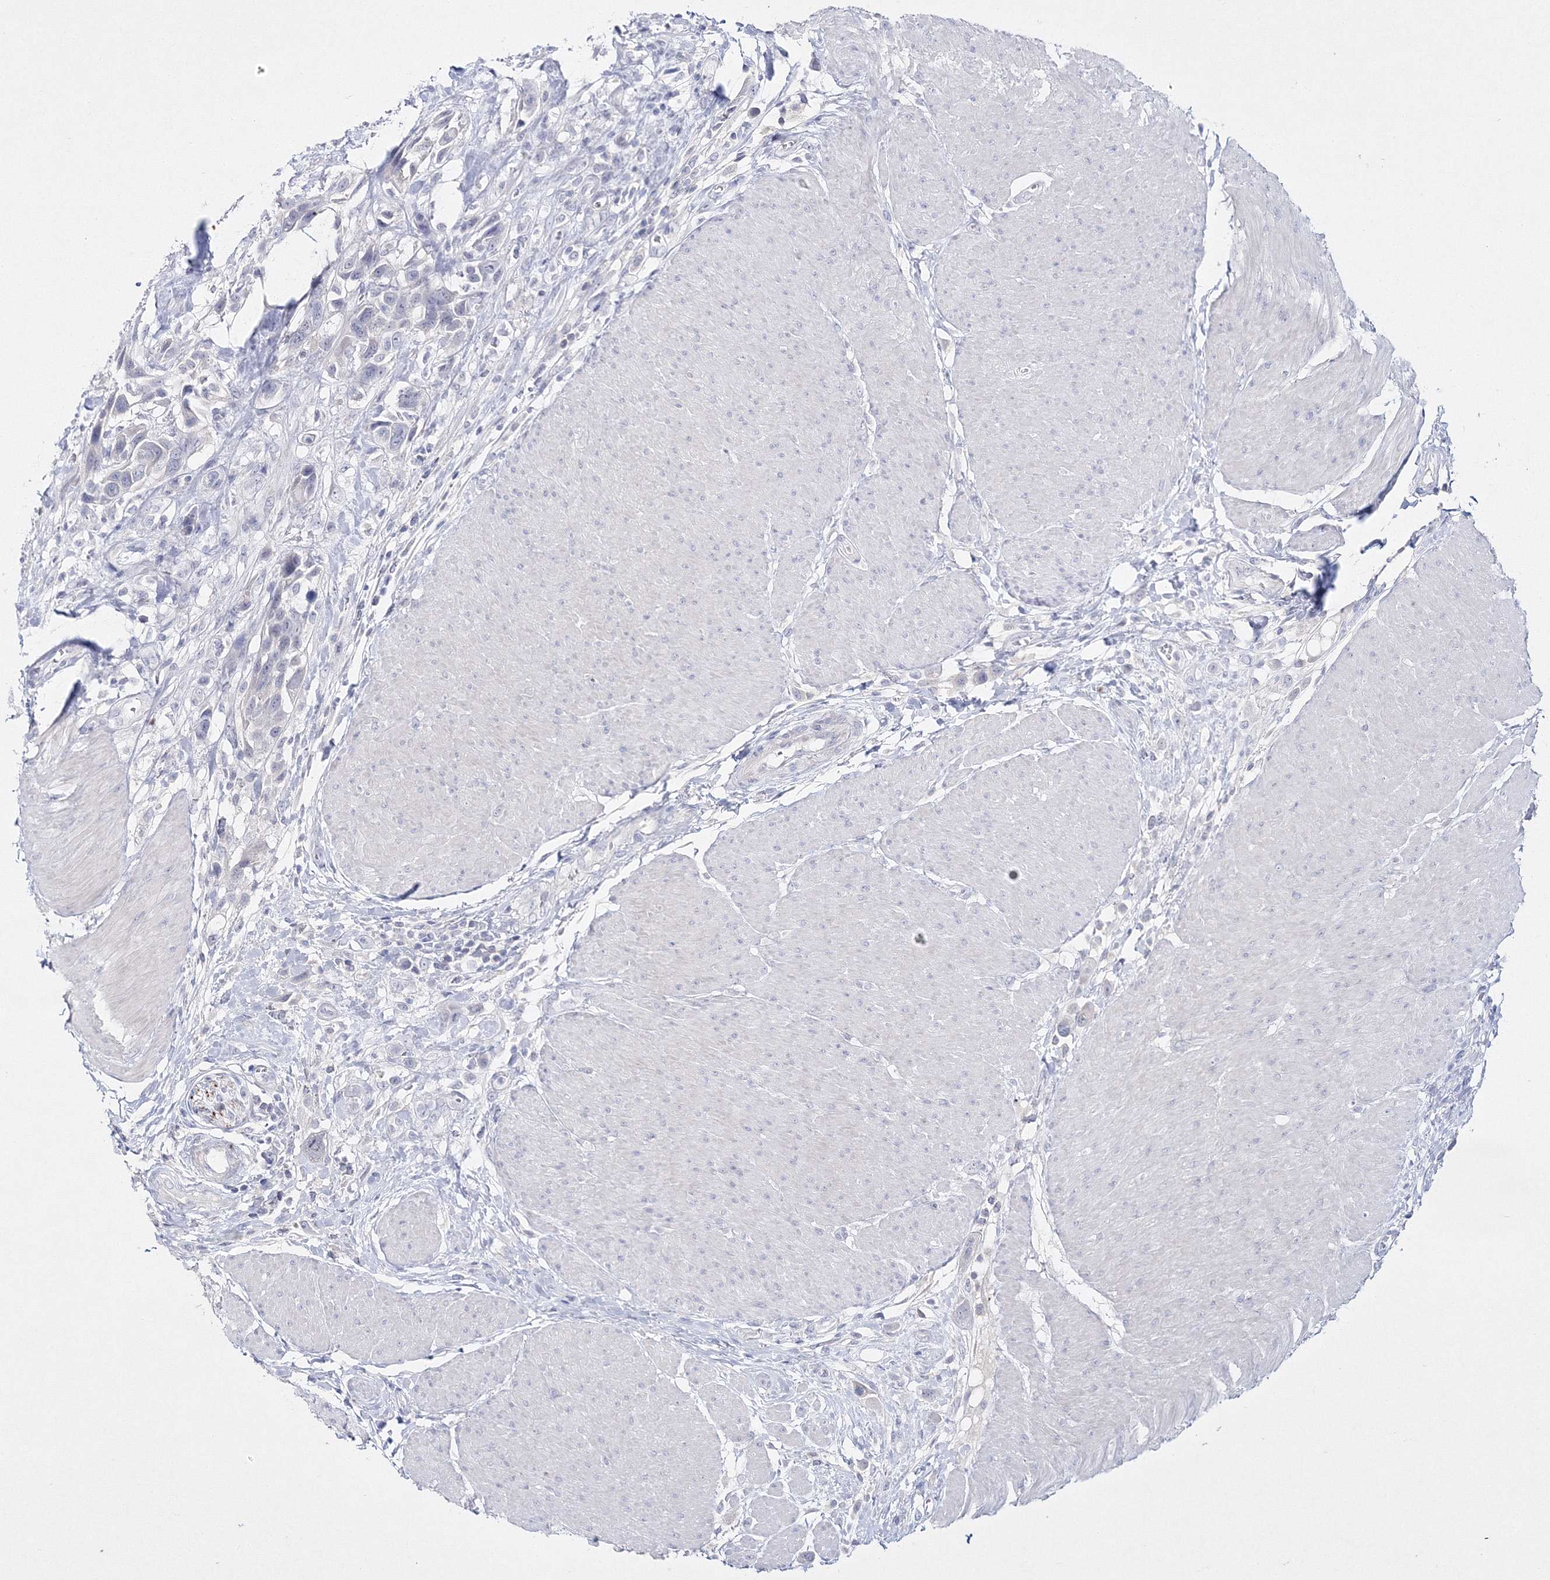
{"staining": {"intensity": "negative", "quantity": "none", "location": "none"}, "tissue": "urothelial cancer", "cell_type": "Tumor cells", "image_type": "cancer", "snomed": [{"axis": "morphology", "description": "Urothelial carcinoma, High grade"}, {"axis": "topography", "description": "Urinary bladder"}], "caption": "This is an IHC histopathology image of human high-grade urothelial carcinoma. There is no expression in tumor cells.", "gene": "NEU4", "patient": {"sex": "male", "age": 50}}